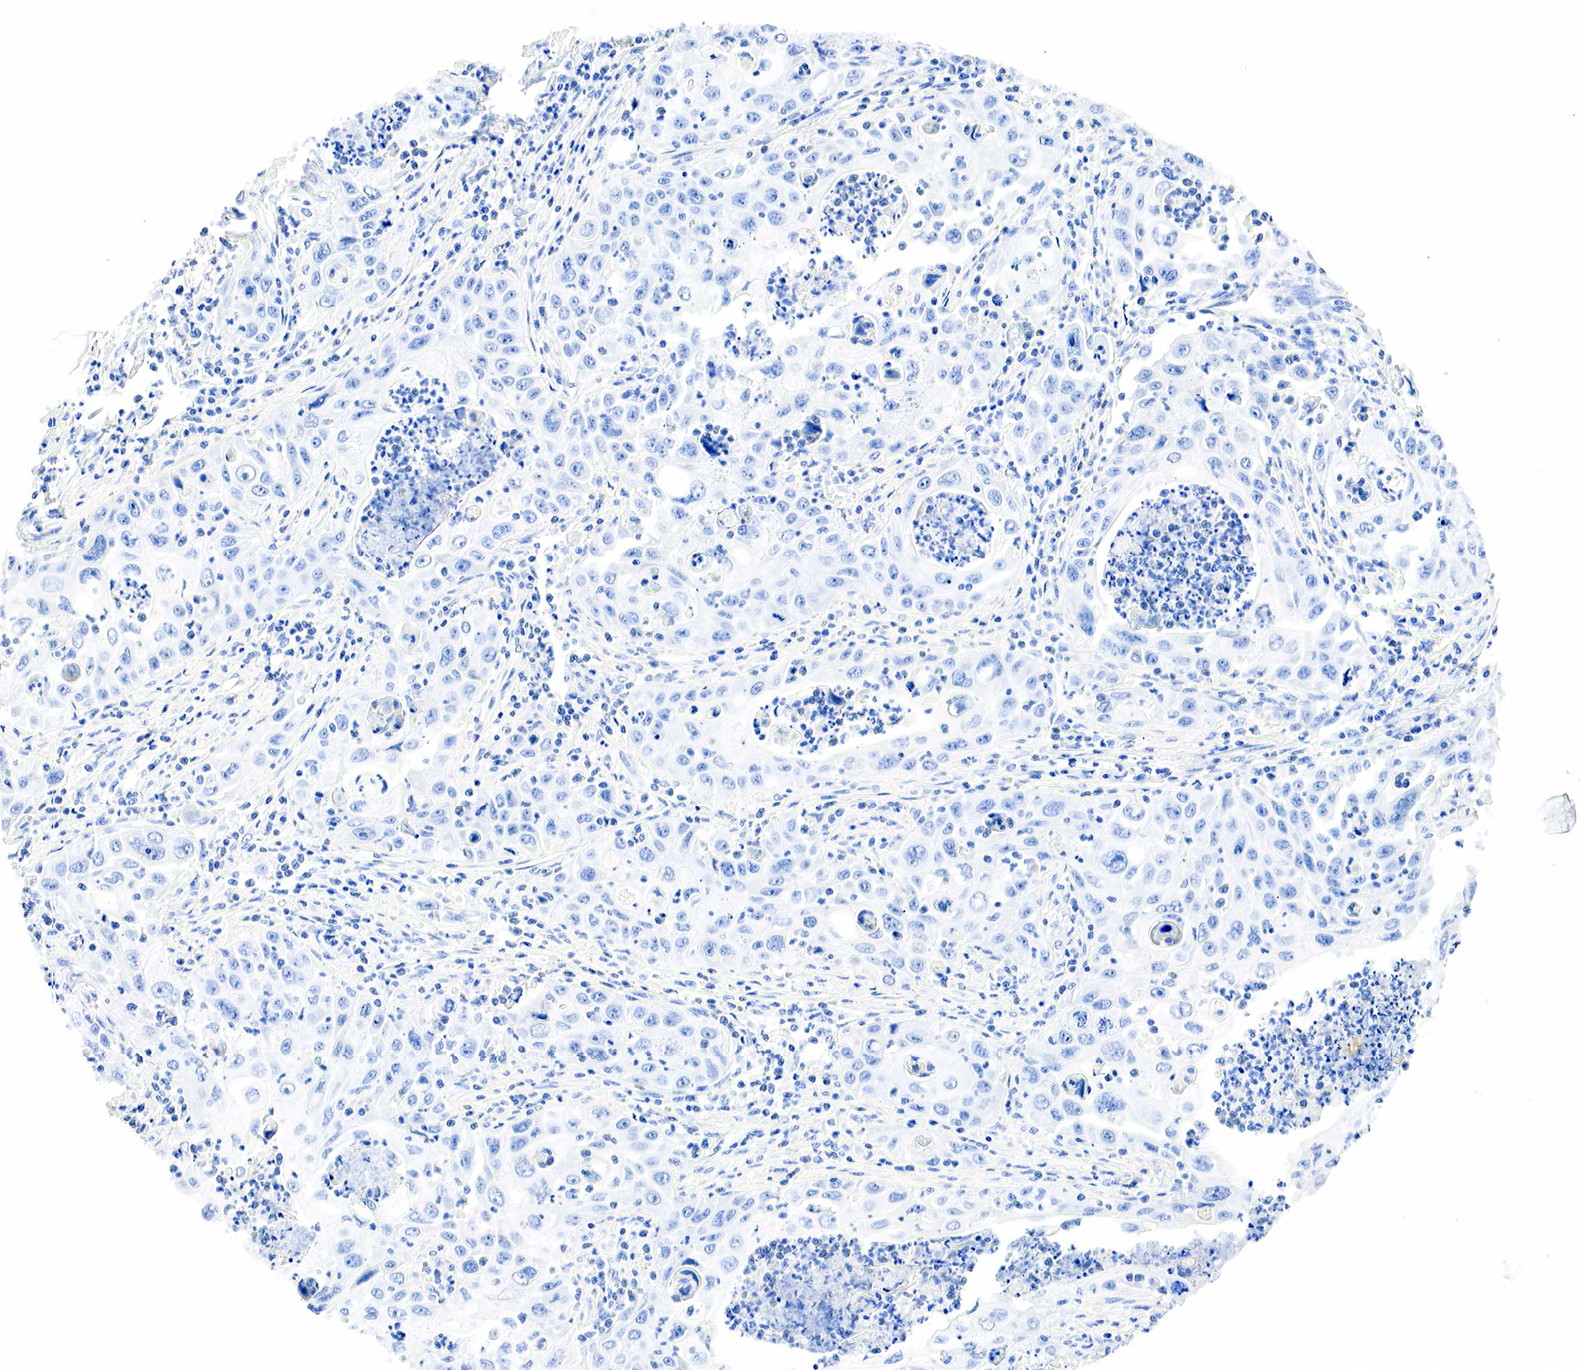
{"staining": {"intensity": "negative", "quantity": "none", "location": "none"}, "tissue": "pancreatic cancer", "cell_type": "Tumor cells", "image_type": "cancer", "snomed": [{"axis": "morphology", "description": "Adenocarcinoma, NOS"}, {"axis": "topography", "description": "Pancreas"}], "caption": "The photomicrograph demonstrates no significant staining in tumor cells of adenocarcinoma (pancreatic).", "gene": "PTH", "patient": {"sex": "male", "age": 70}}